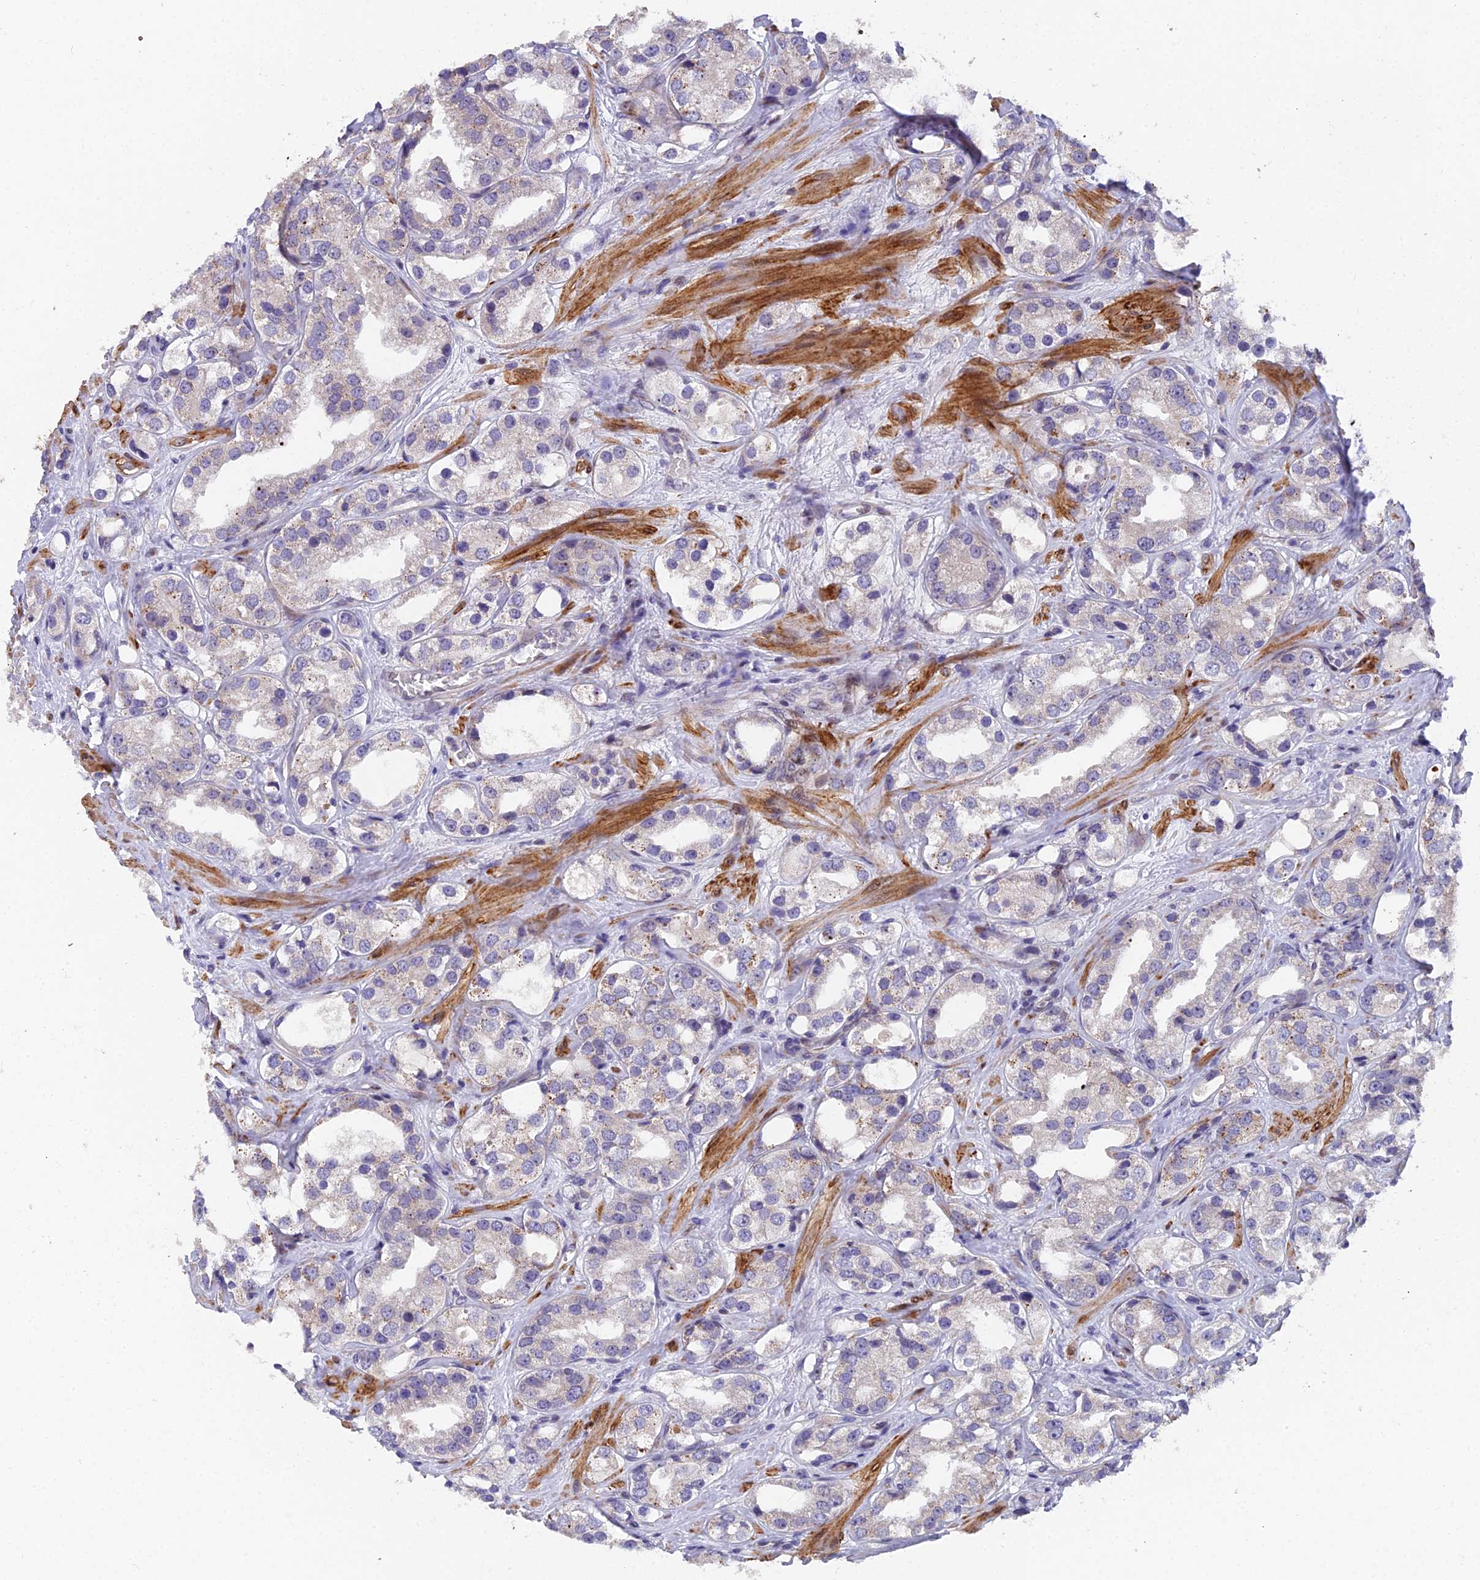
{"staining": {"intensity": "negative", "quantity": "none", "location": "none"}, "tissue": "prostate cancer", "cell_type": "Tumor cells", "image_type": "cancer", "snomed": [{"axis": "morphology", "description": "Adenocarcinoma, NOS"}, {"axis": "topography", "description": "Prostate"}], "caption": "Immunohistochemistry of prostate cancer displays no staining in tumor cells.", "gene": "RAB28", "patient": {"sex": "male", "age": 79}}